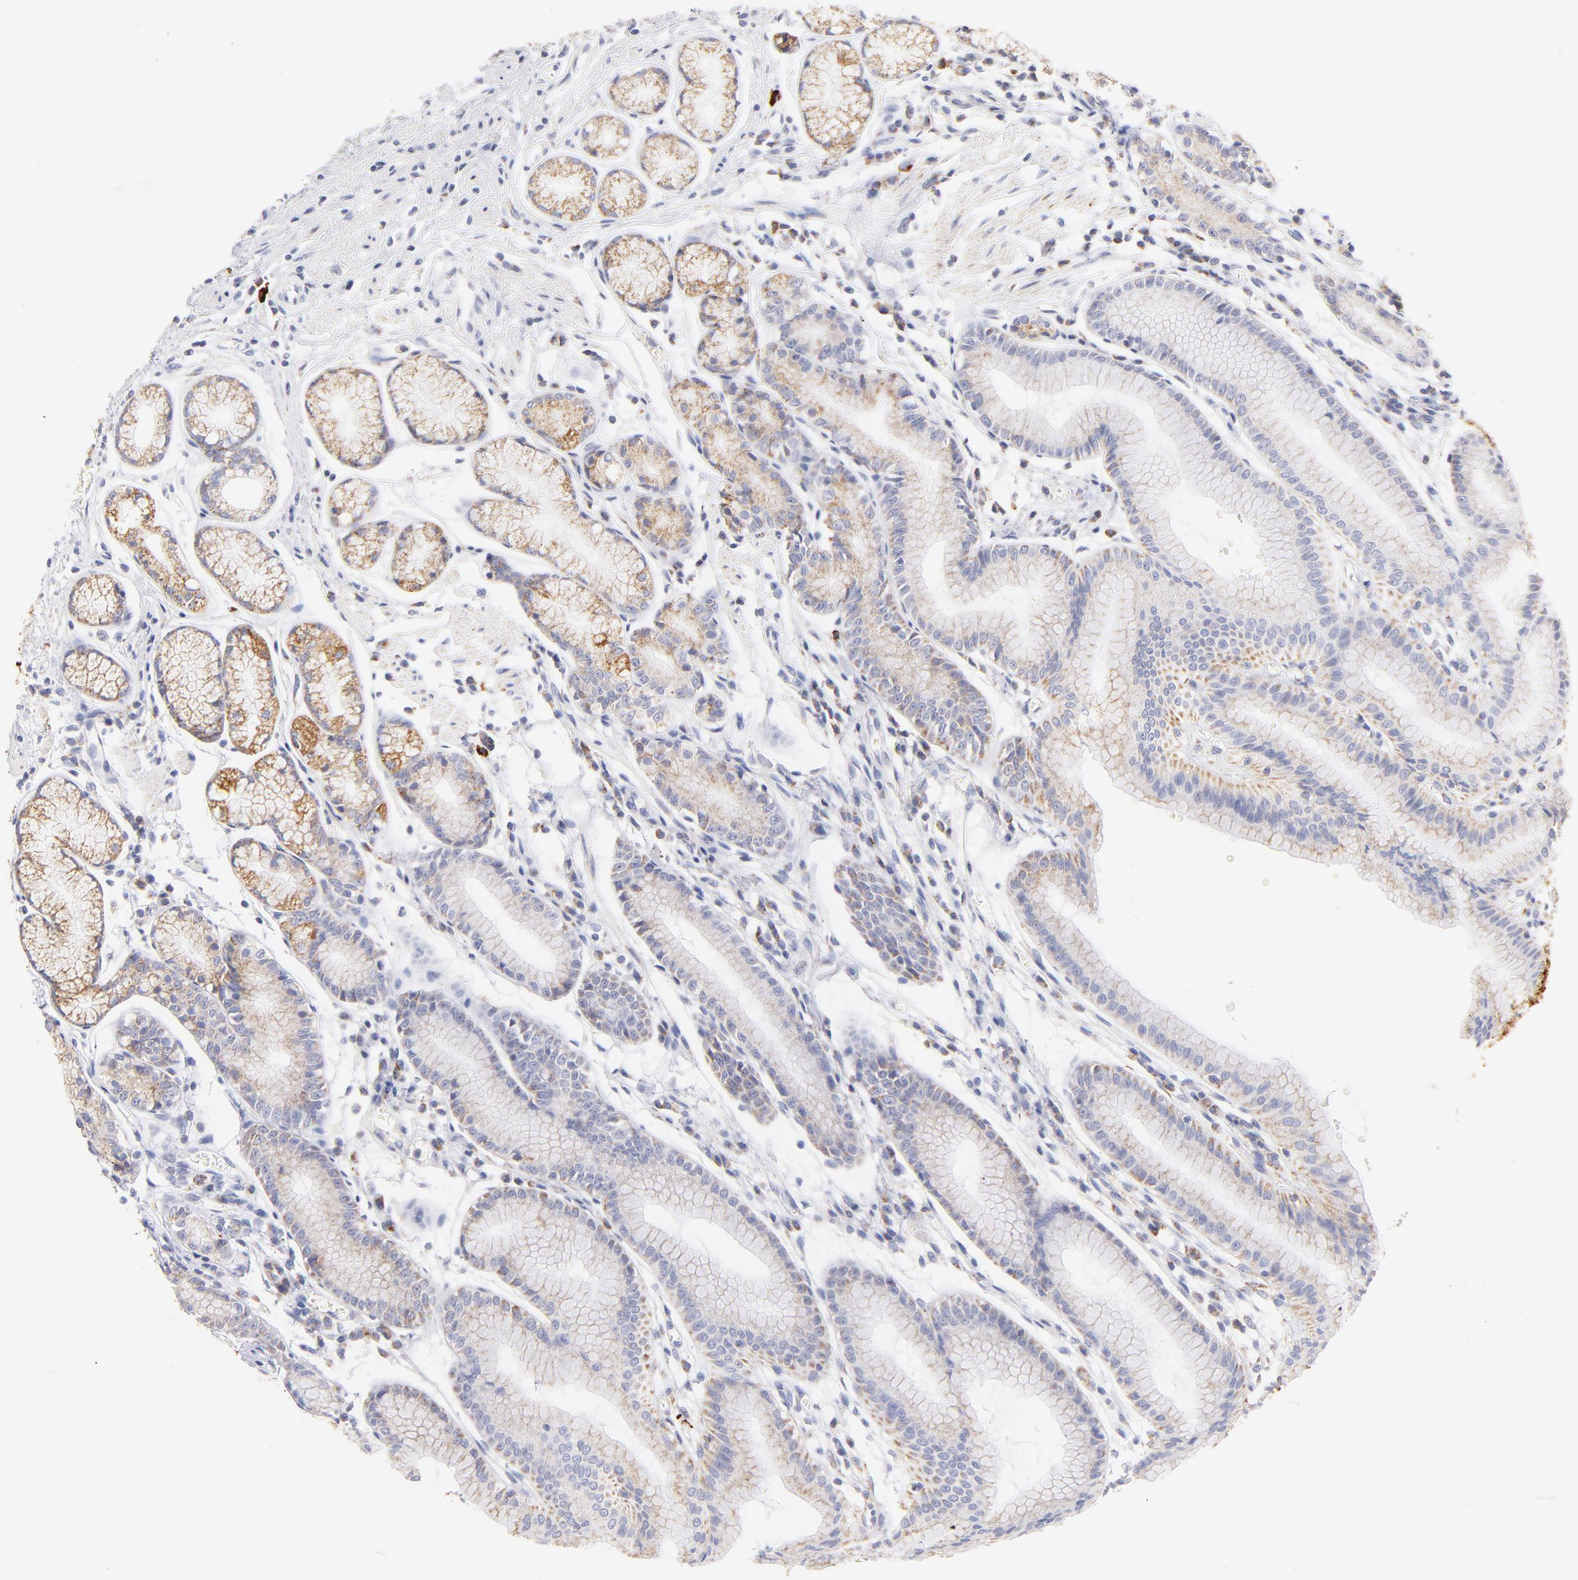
{"staining": {"intensity": "strong", "quantity": ">75%", "location": "cytoplasmic/membranous"}, "tissue": "stomach", "cell_type": "Glandular cells", "image_type": "normal", "snomed": [{"axis": "morphology", "description": "Normal tissue, NOS"}, {"axis": "morphology", "description": "Inflammation, NOS"}, {"axis": "topography", "description": "Stomach, lower"}], "caption": "Immunohistochemistry (IHC) micrograph of normal stomach stained for a protein (brown), which exhibits high levels of strong cytoplasmic/membranous positivity in about >75% of glandular cells.", "gene": "AIFM1", "patient": {"sex": "male", "age": 59}}